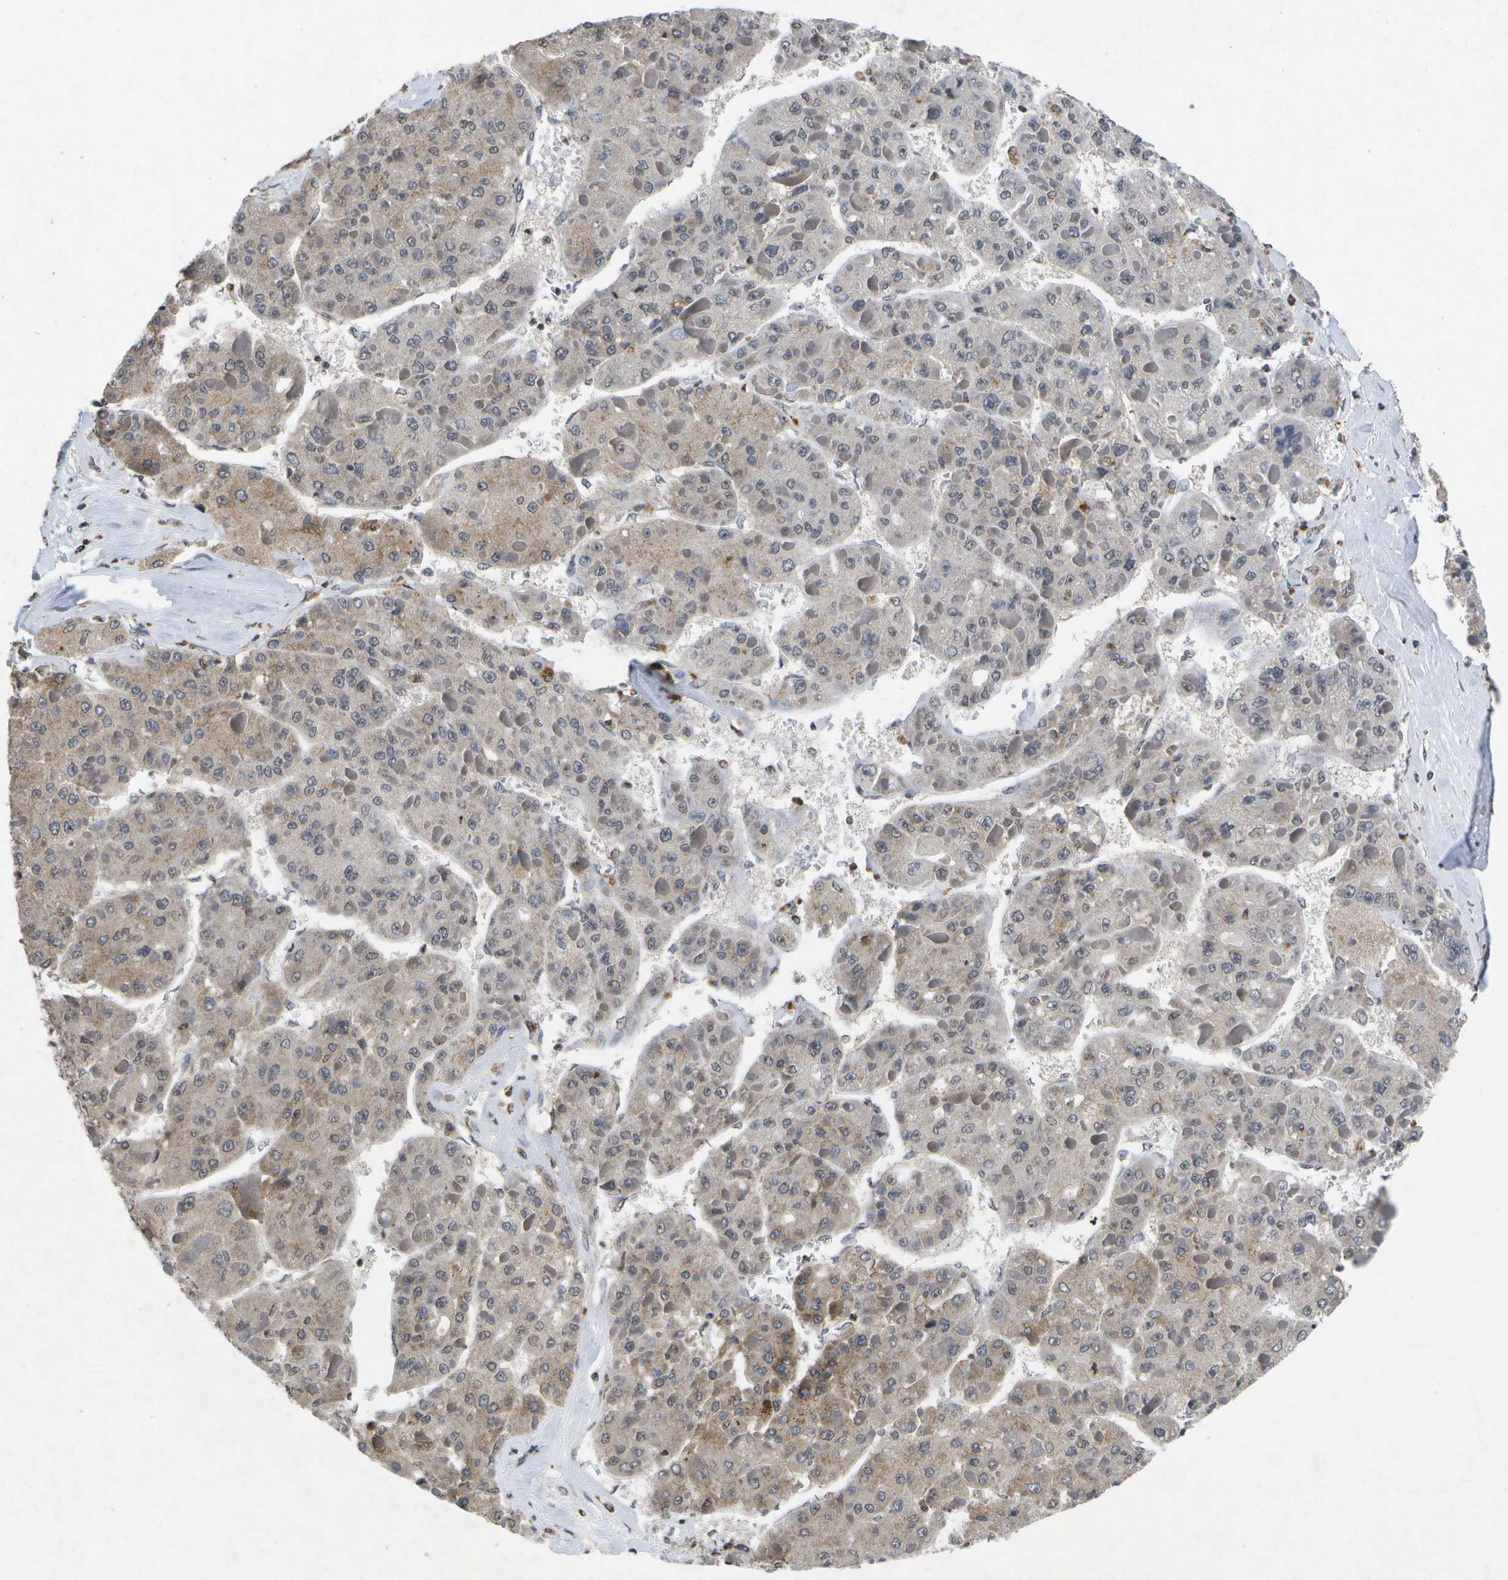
{"staining": {"intensity": "weak", "quantity": "25%-75%", "location": "cytoplasmic/membranous"}, "tissue": "liver cancer", "cell_type": "Tumor cells", "image_type": "cancer", "snomed": [{"axis": "morphology", "description": "Carcinoma, Hepatocellular, NOS"}, {"axis": "topography", "description": "Liver"}], "caption": "Immunohistochemistry (IHC) image of neoplastic tissue: hepatocellular carcinoma (liver) stained using immunohistochemistry demonstrates low levels of weak protein expression localized specifically in the cytoplasmic/membranous of tumor cells, appearing as a cytoplasmic/membranous brown color.", "gene": "KDELR1", "patient": {"sex": "female", "age": 73}}